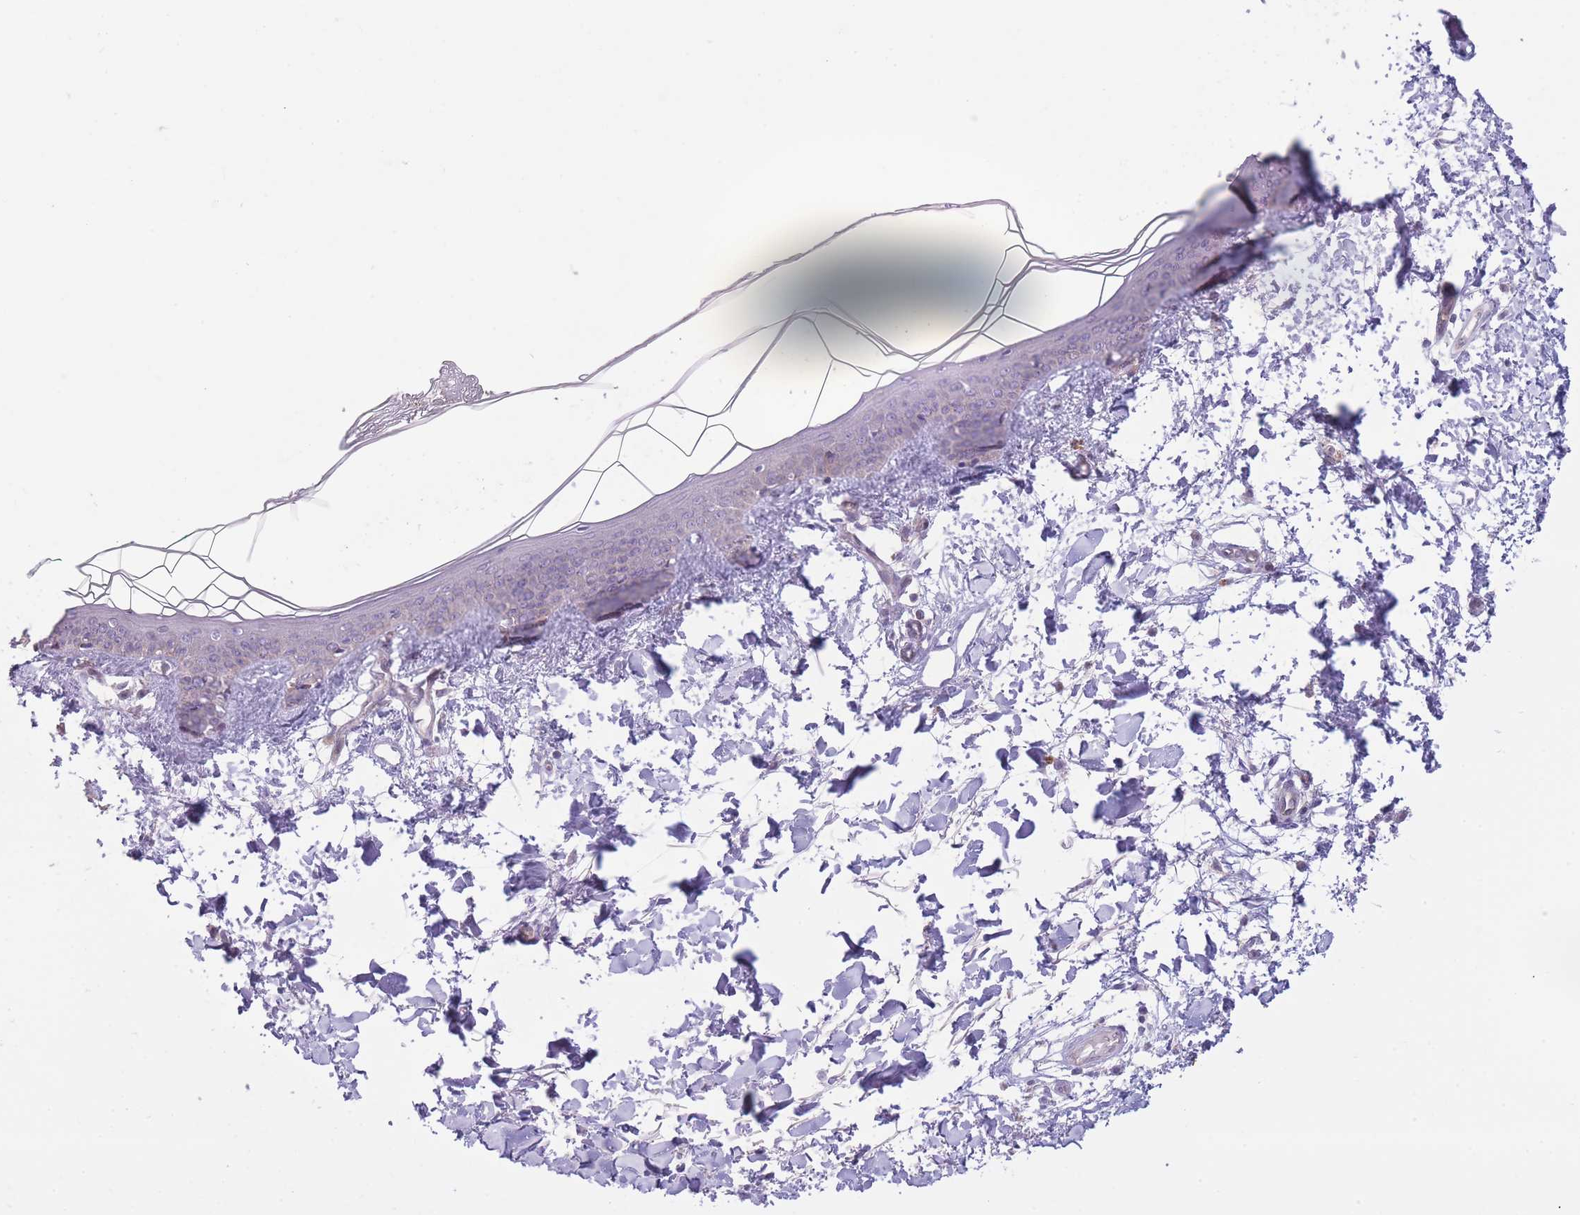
{"staining": {"intensity": "negative", "quantity": "none", "location": "none"}, "tissue": "skin", "cell_type": "Fibroblasts", "image_type": "normal", "snomed": [{"axis": "morphology", "description": "Normal tissue, NOS"}, {"axis": "topography", "description": "Skin"}], "caption": "This is an IHC photomicrograph of benign skin. There is no expression in fibroblasts.", "gene": "CCT6A", "patient": {"sex": "female", "age": 34}}